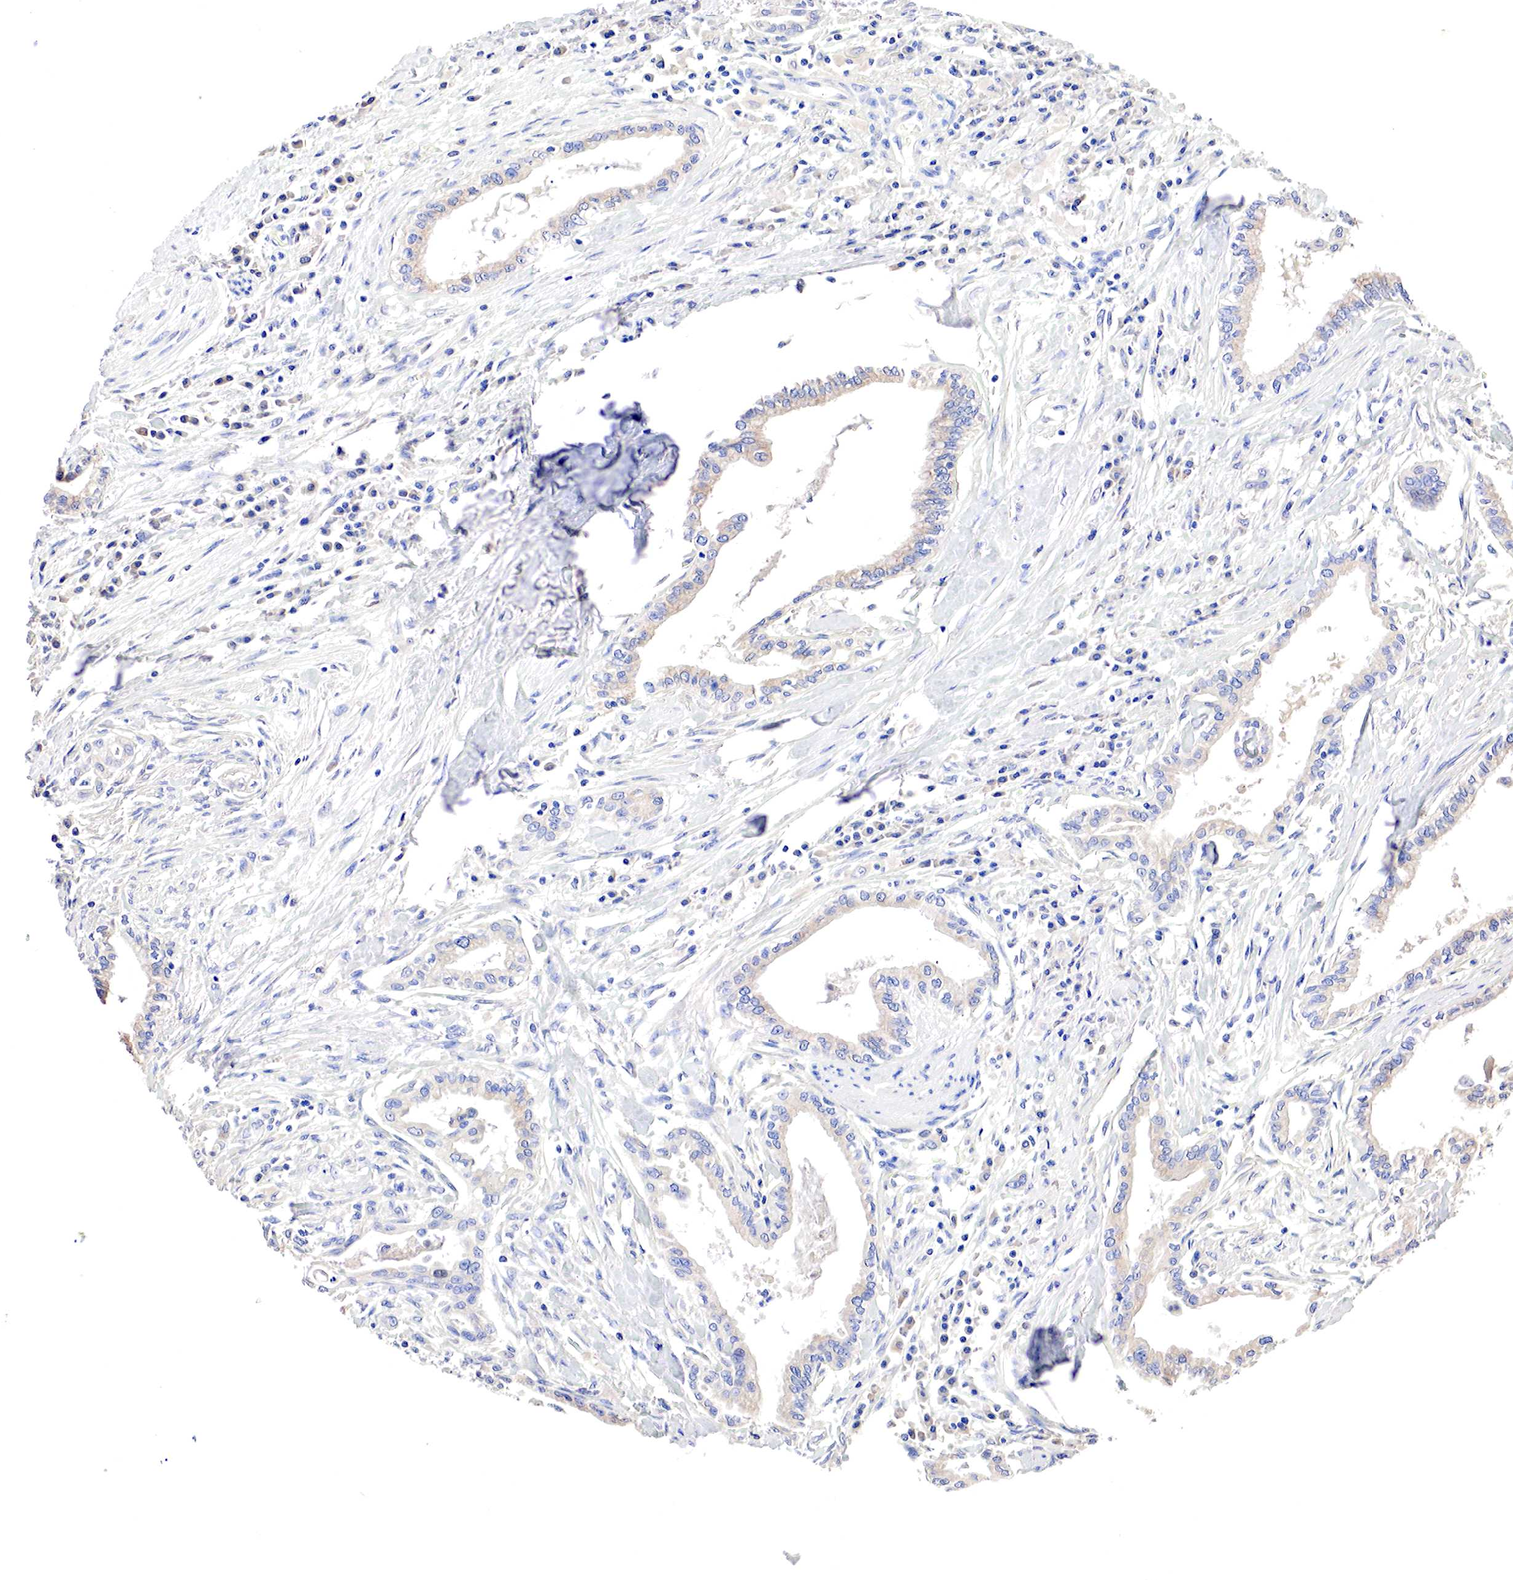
{"staining": {"intensity": "weak", "quantity": "25%-75%", "location": "cytoplasmic/membranous"}, "tissue": "pancreatic cancer", "cell_type": "Tumor cells", "image_type": "cancer", "snomed": [{"axis": "morphology", "description": "Adenocarcinoma, NOS"}, {"axis": "topography", "description": "Pancreas"}], "caption": "A photomicrograph of human pancreatic cancer (adenocarcinoma) stained for a protein displays weak cytoplasmic/membranous brown staining in tumor cells.", "gene": "GATA1", "patient": {"sex": "female", "age": 64}}